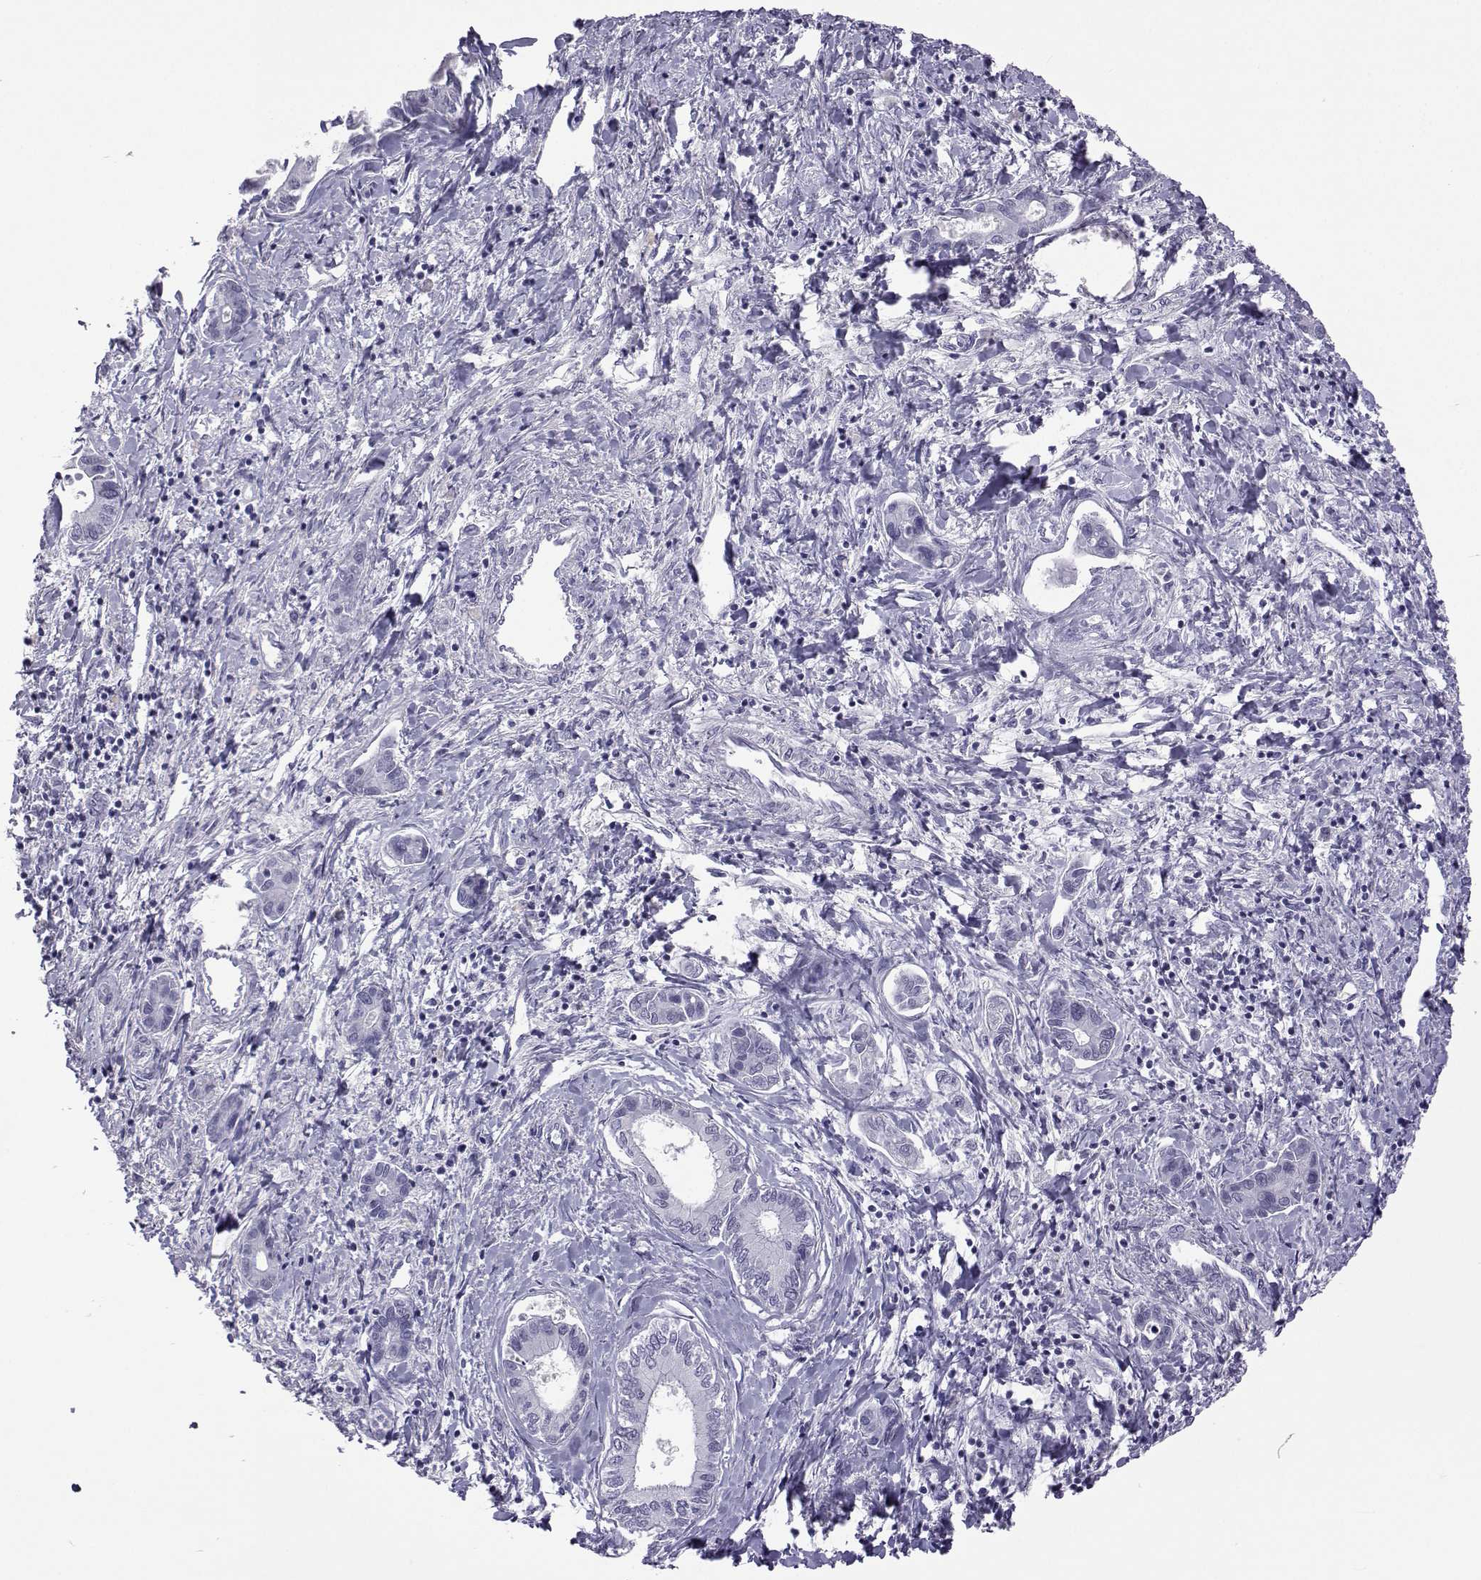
{"staining": {"intensity": "negative", "quantity": "none", "location": "none"}, "tissue": "liver cancer", "cell_type": "Tumor cells", "image_type": "cancer", "snomed": [{"axis": "morphology", "description": "Cholangiocarcinoma"}, {"axis": "topography", "description": "Liver"}], "caption": "Liver cholangiocarcinoma was stained to show a protein in brown. There is no significant expression in tumor cells.", "gene": "ACTL7A", "patient": {"sex": "male", "age": 66}}